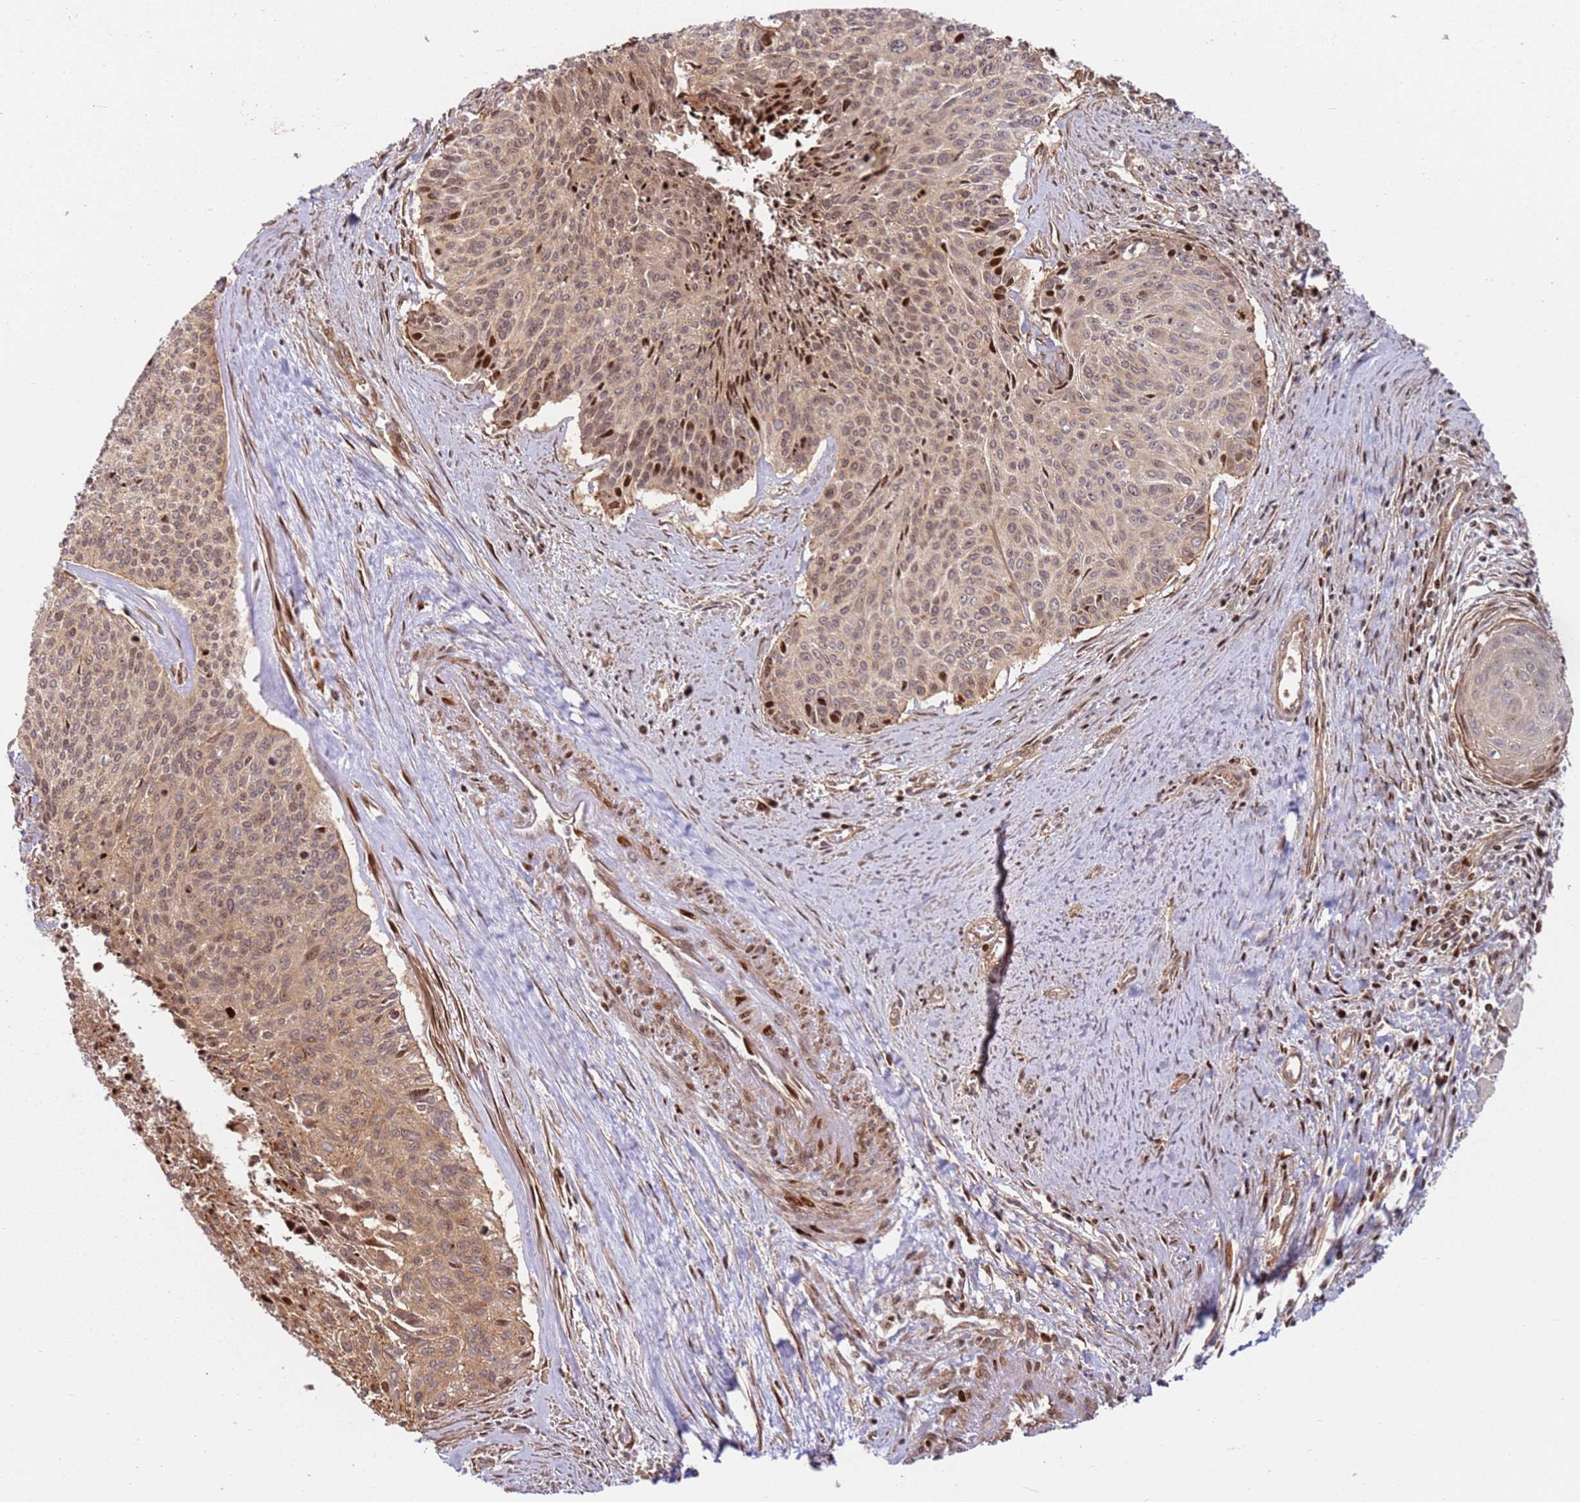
{"staining": {"intensity": "moderate", "quantity": ">75%", "location": "cytoplasmic/membranous,nuclear"}, "tissue": "cervical cancer", "cell_type": "Tumor cells", "image_type": "cancer", "snomed": [{"axis": "morphology", "description": "Squamous cell carcinoma, NOS"}, {"axis": "topography", "description": "Cervix"}], "caption": "DAB (3,3'-diaminobenzidine) immunohistochemical staining of cervical cancer displays moderate cytoplasmic/membranous and nuclear protein expression in about >75% of tumor cells.", "gene": "TMEM233", "patient": {"sex": "female", "age": 55}}